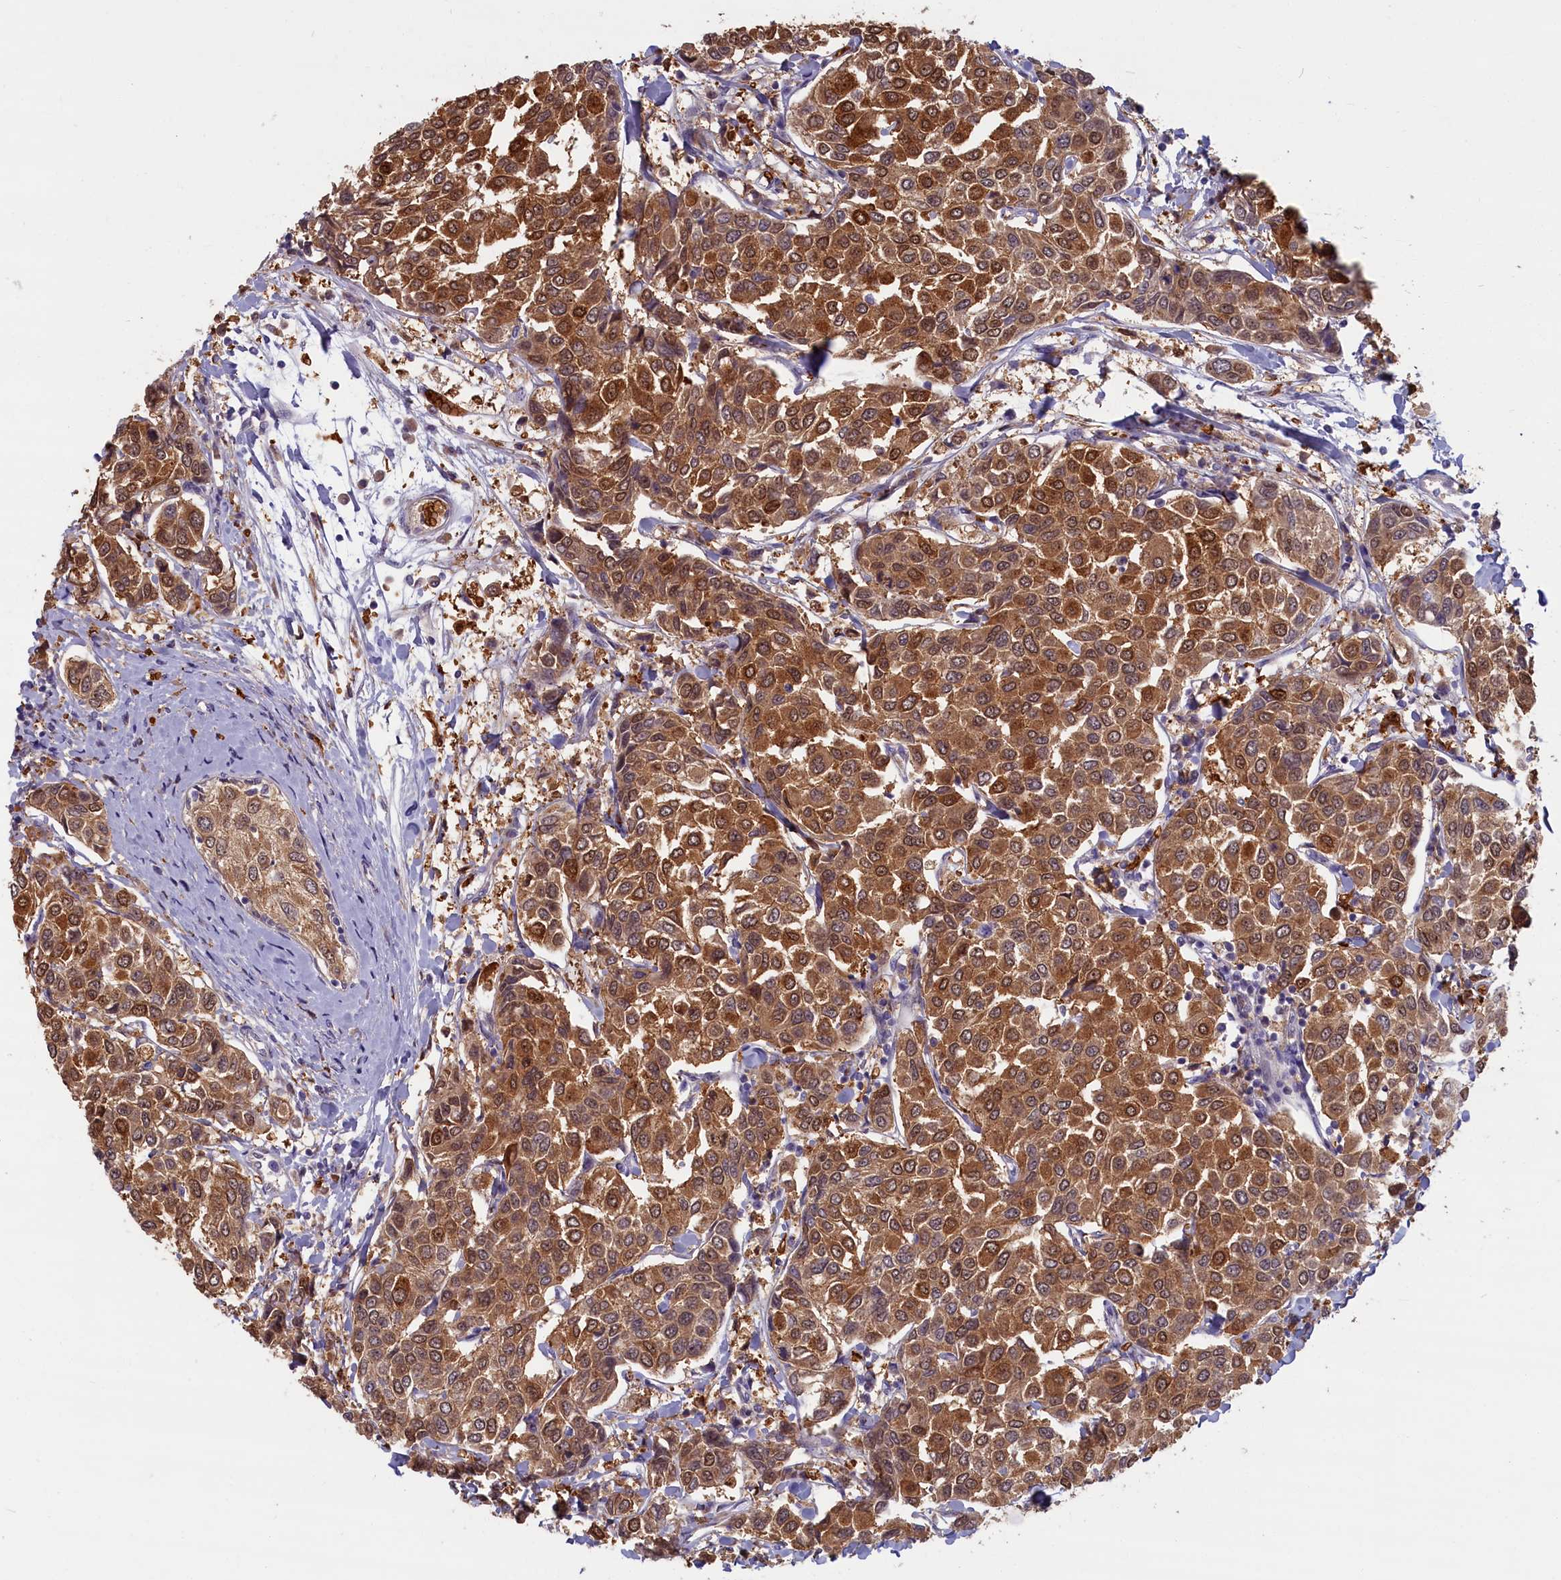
{"staining": {"intensity": "moderate", "quantity": ">75%", "location": "cytoplasmic/membranous"}, "tissue": "breast cancer", "cell_type": "Tumor cells", "image_type": "cancer", "snomed": [{"axis": "morphology", "description": "Duct carcinoma"}, {"axis": "topography", "description": "Breast"}], "caption": "Protein expression analysis of breast intraductal carcinoma exhibits moderate cytoplasmic/membranous positivity in about >75% of tumor cells.", "gene": "BLVRB", "patient": {"sex": "female", "age": 55}}